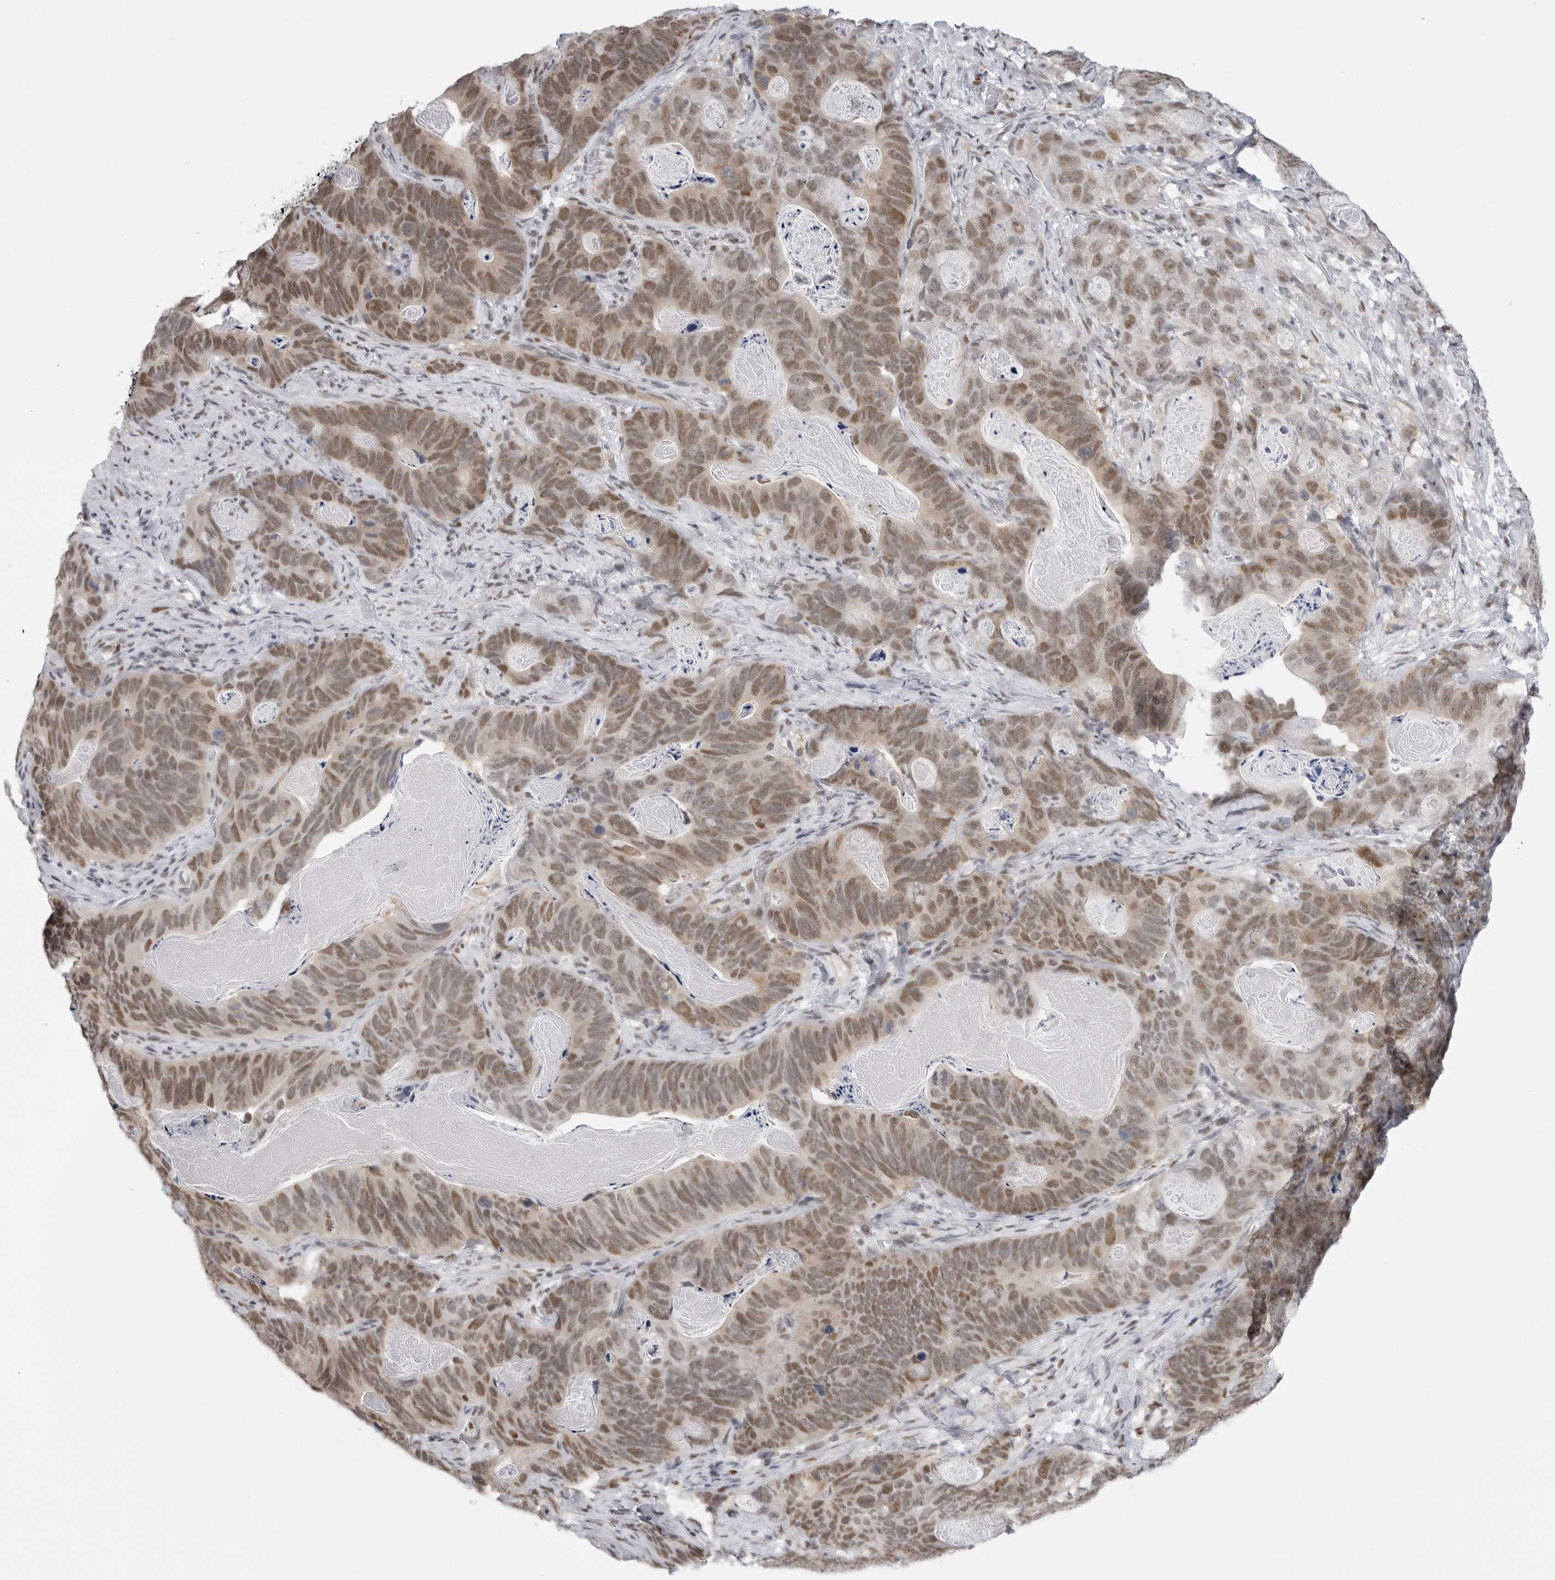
{"staining": {"intensity": "moderate", "quantity": ">75%", "location": "nuclear"}, "tissue": "stomach cancer", "cell_type": "Tumor cells", "image_type": "cancer", "snomed": [{"axis": "morphology", "description": "Normal tissue, NOS"}, {"axis": "morphology", "description": "Adenocarcinoma, NOS"}, {"axis": "topography", "description": "Stomach"}], "caption": "High-magnification brightfield microscopy of stomach cancer (adenocarcinoma) stained with DAB (brown) and counterstained with hematoxylin (blue). tumor cells exhibit moderate nuclear expression is present in approximately>75% of cells. The staining is performed using DAB brown chromogen to label protein expression. The nuclei are counter-stained blue using hematoxylin.", "gene": "RPA2", "patient": {"sex": "female", "age": 89}}